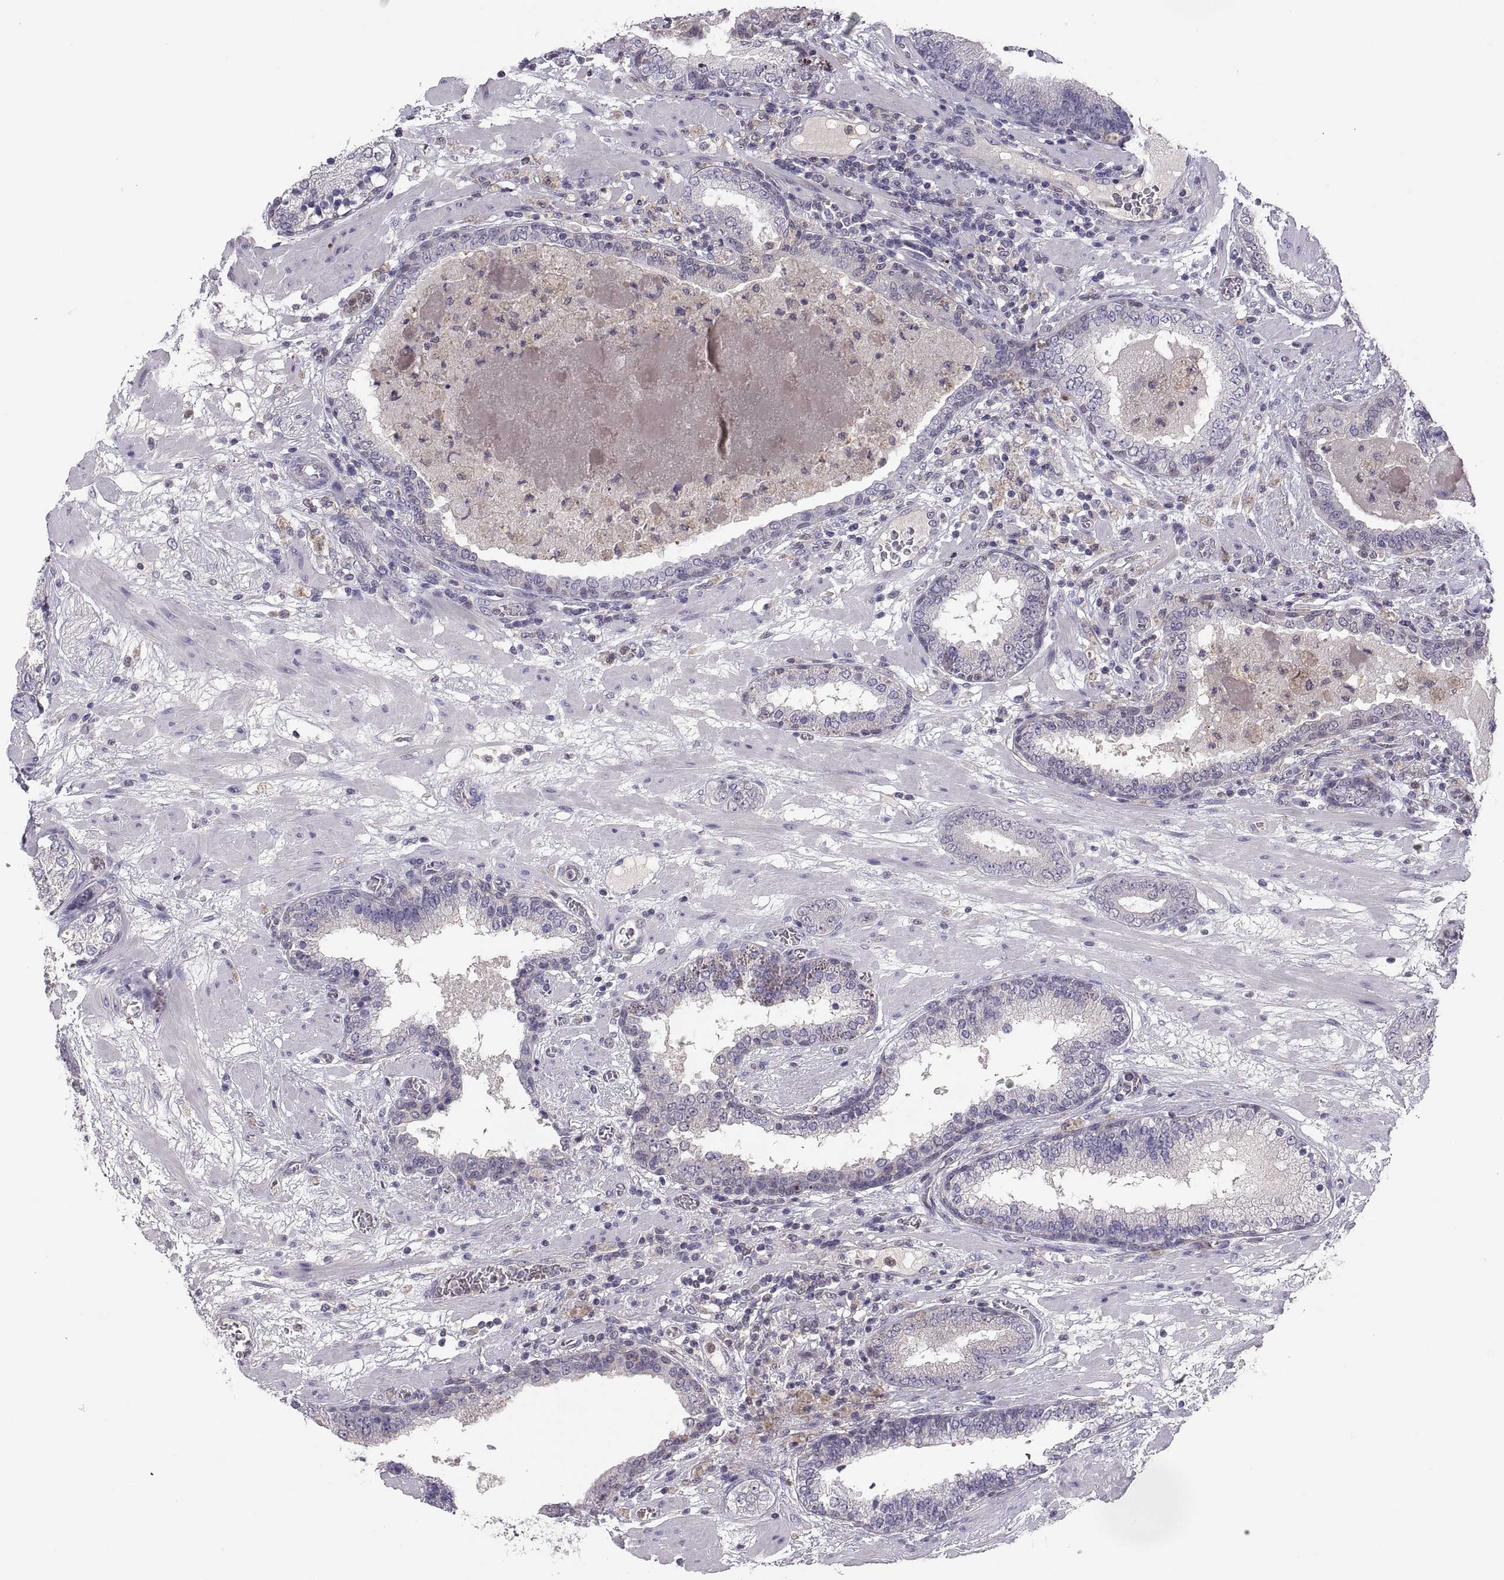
{"staining": {"intensity": "negative", "quantity": "none", "location": "none"}, "tissue": "prostate cancer", "cell_type": "Tumor cells", "image_type": "cancer", "snomed": [{"axis": "morphology", "description": "Adenocarcinoma, Low grade"}, {"axis": "topography", "description": "Prostate"}], "caption": "Tumor cells show no significant positivity in low-grade adenocarcinoma (prostate).", "gene": "FGF9", "patient": {"sex": "male", "age": 60}}